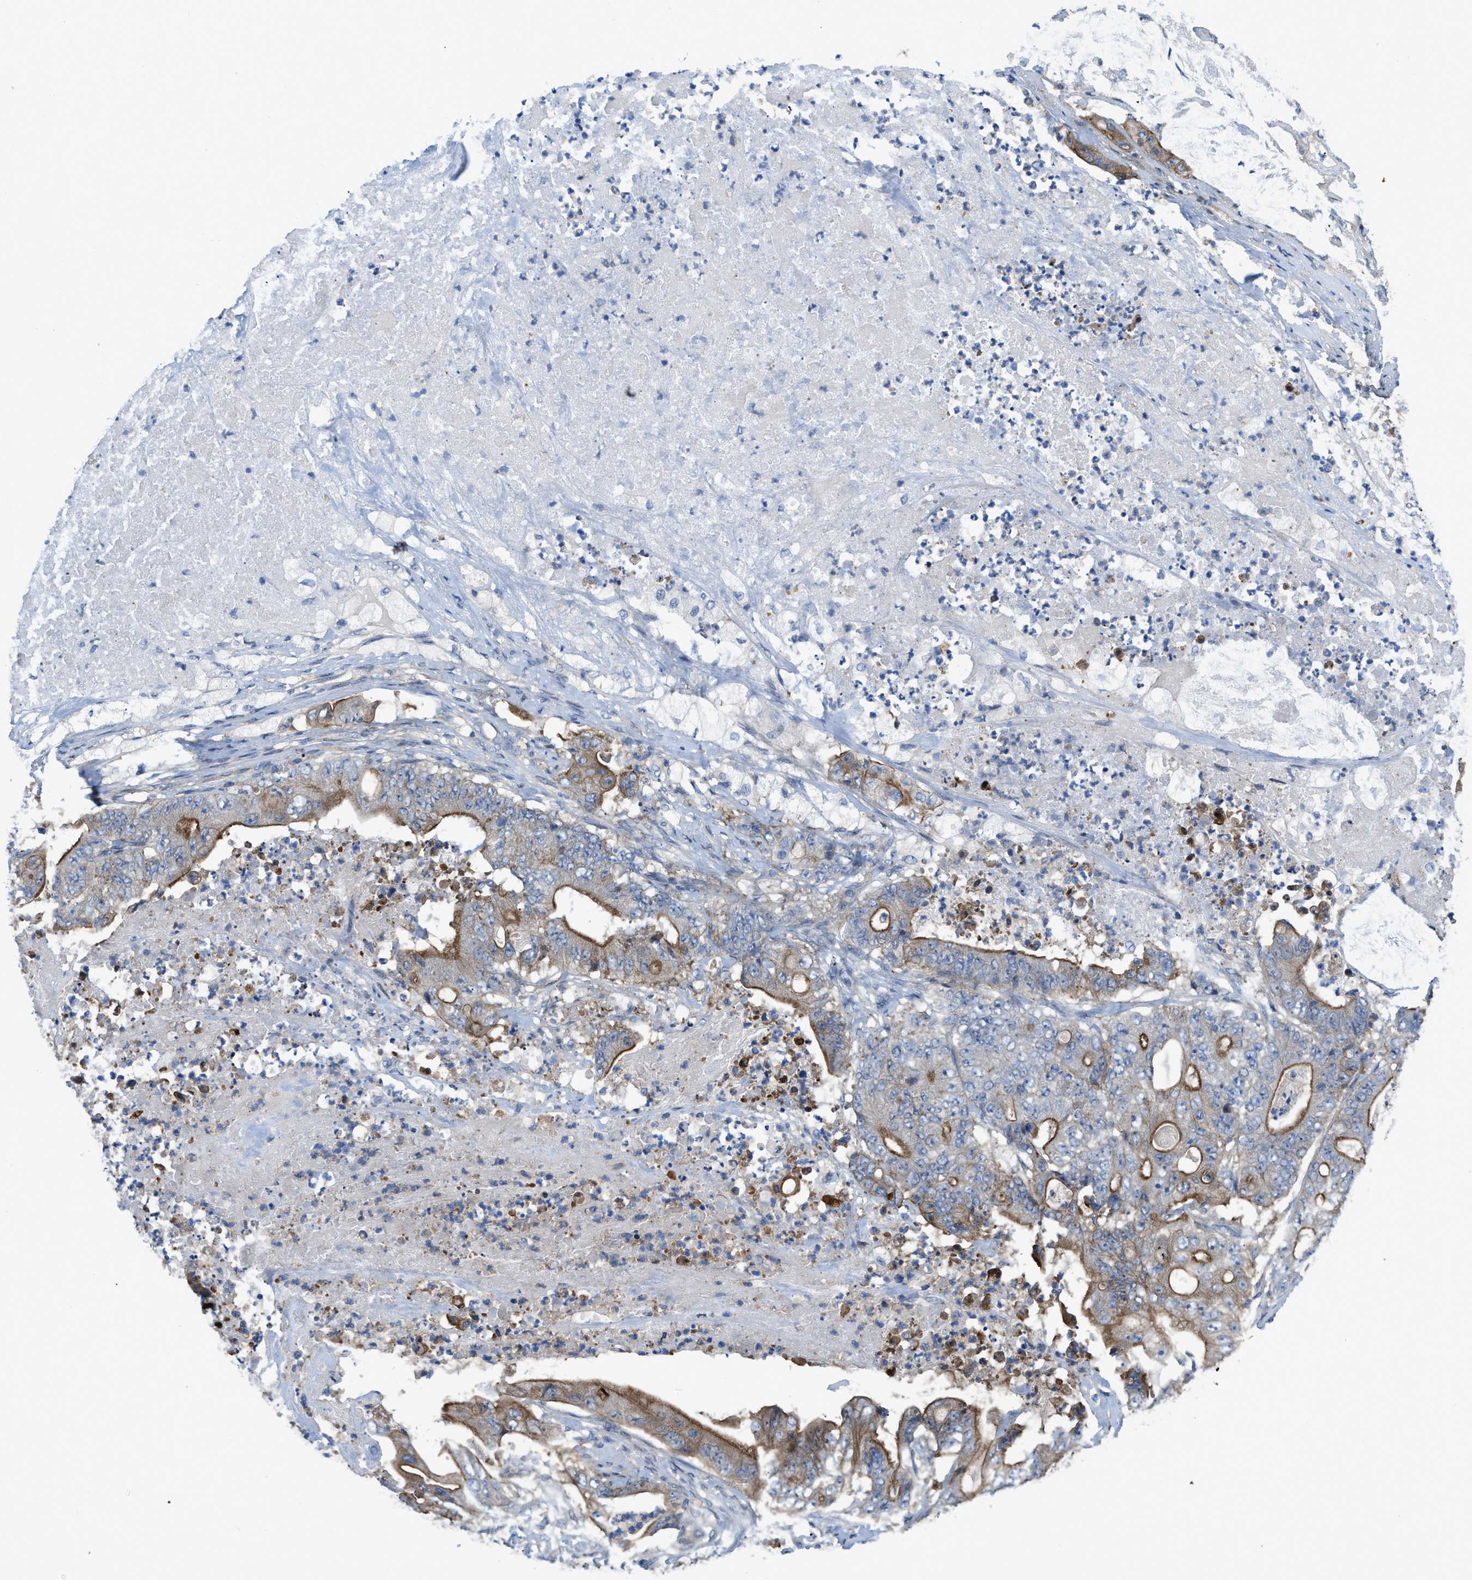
{"staining": {"intensity": "moderate", "quantity": ">75%", "location": "cytoplasmic/membranous"}, "tissue": "stomach cancer", "cell_type": "Tumor cells", "image_type": "cancer", "snomed": [{"axis": "morphology", "description": "Adenocarcinoma, NOS"}, {"axis": "topography", "description": "Stomach"}], "caption": "Moderate cytoplasmic/membranous positivity for a protein is identified in about >75% of tumor cells of stomach adenocarcinoma using immunohistochemistry (IHC).", "gene": "MYO18A", "patient": {"sex": "female", "age": 73}}